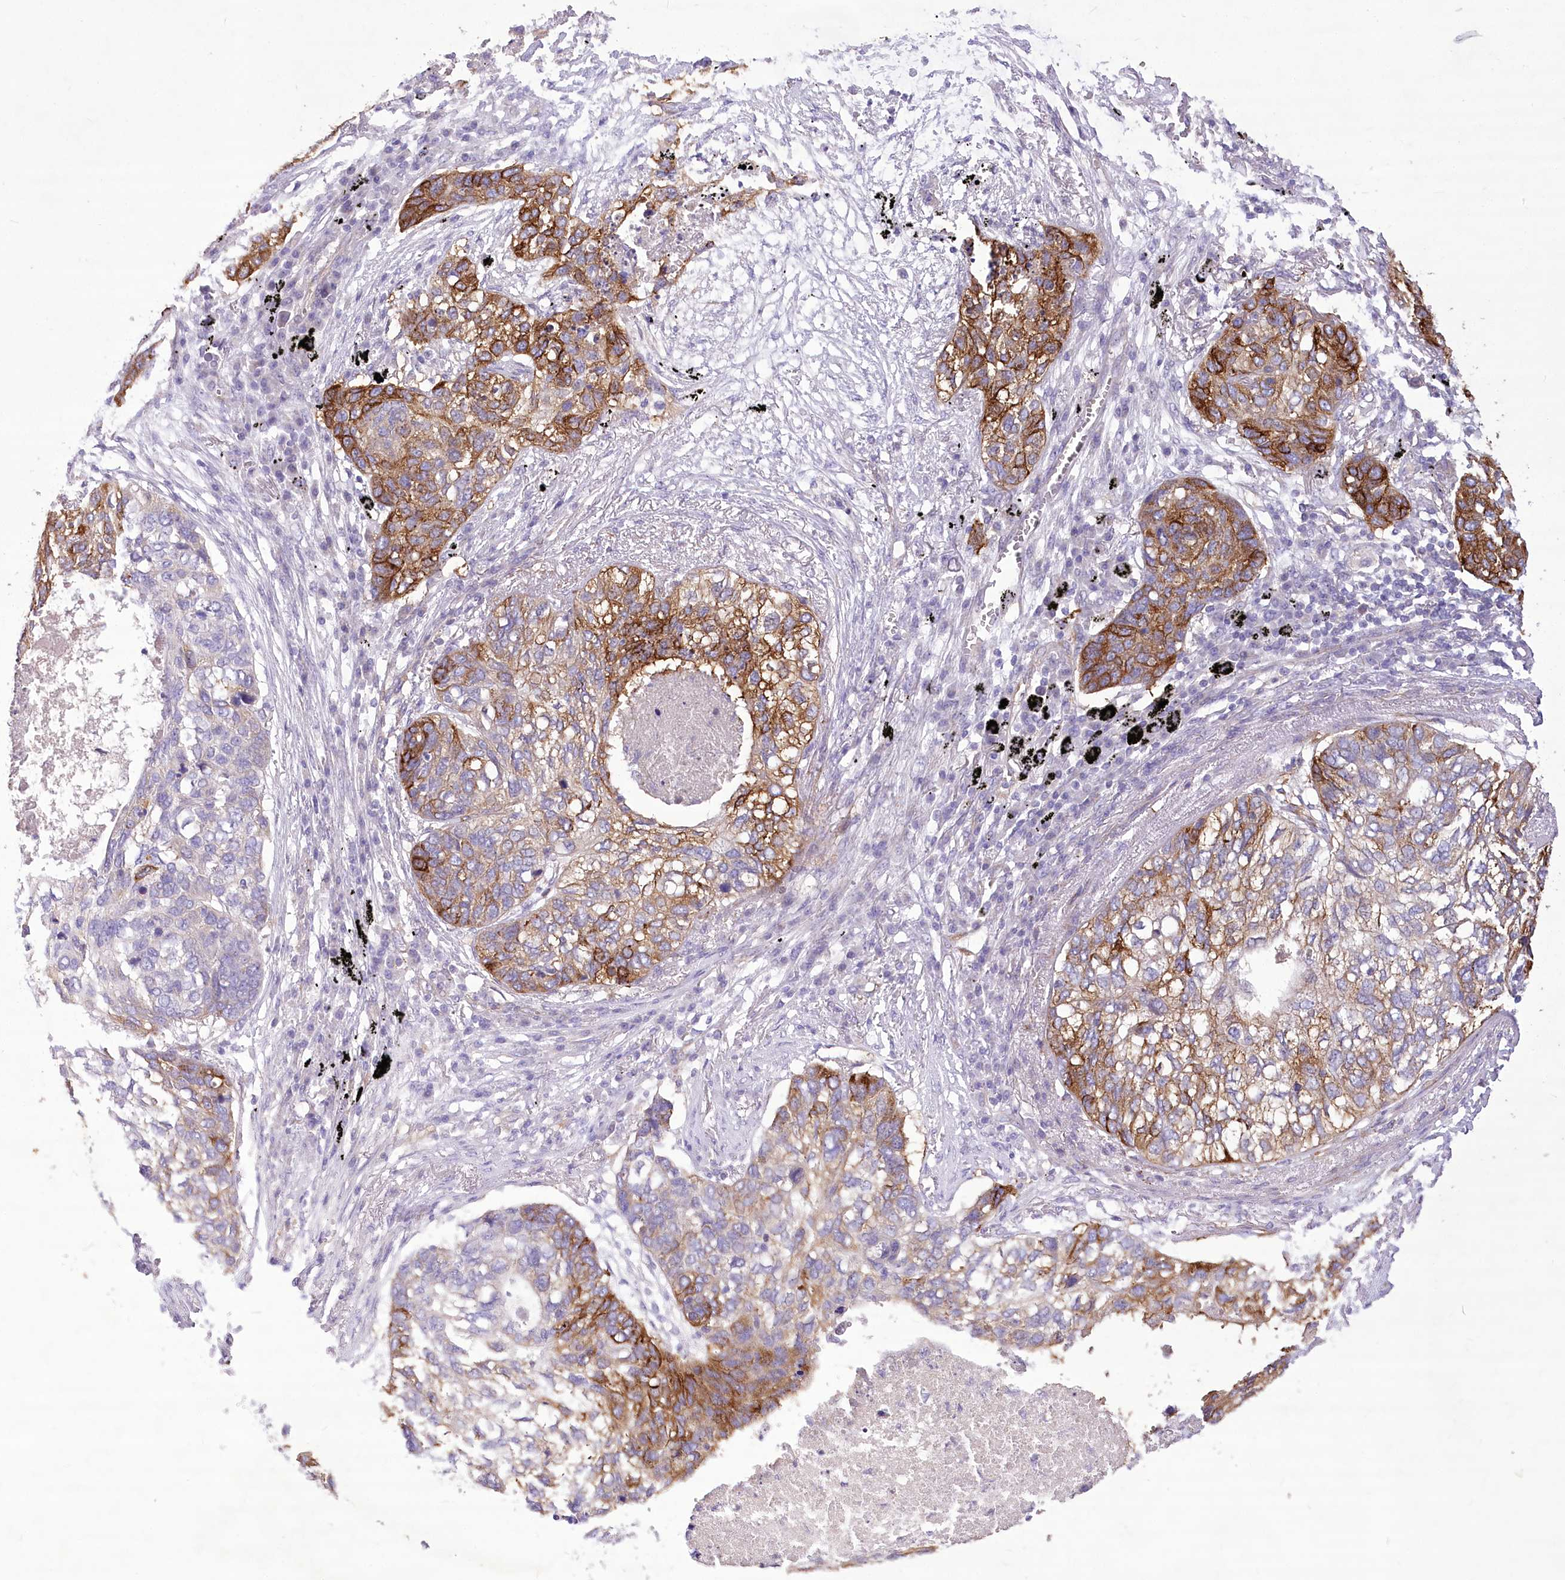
{"staining": {"intensity": "moderate", "quantity": "25%-75%", "location": "cytoplasmic/membranous"}, "tissue": "lung cancer", "cell_type": "Tumor cells", "image_type": "cancer", "snomed": [{"axis": "morphology", "description": "Squamous cell carcinoma, NOS"}, {"axis": "topography", "description": "Lung"}], "caption": "Immunohistochemical staining of lung cancer exhibits medium levels of moderate cytoplasmic/membranous staining in about 25%-75% of tumor cells. Nuclei are stained in blue.", "gene": "ANGPTL3", "patient": {"sex": "female", "age": 63}}